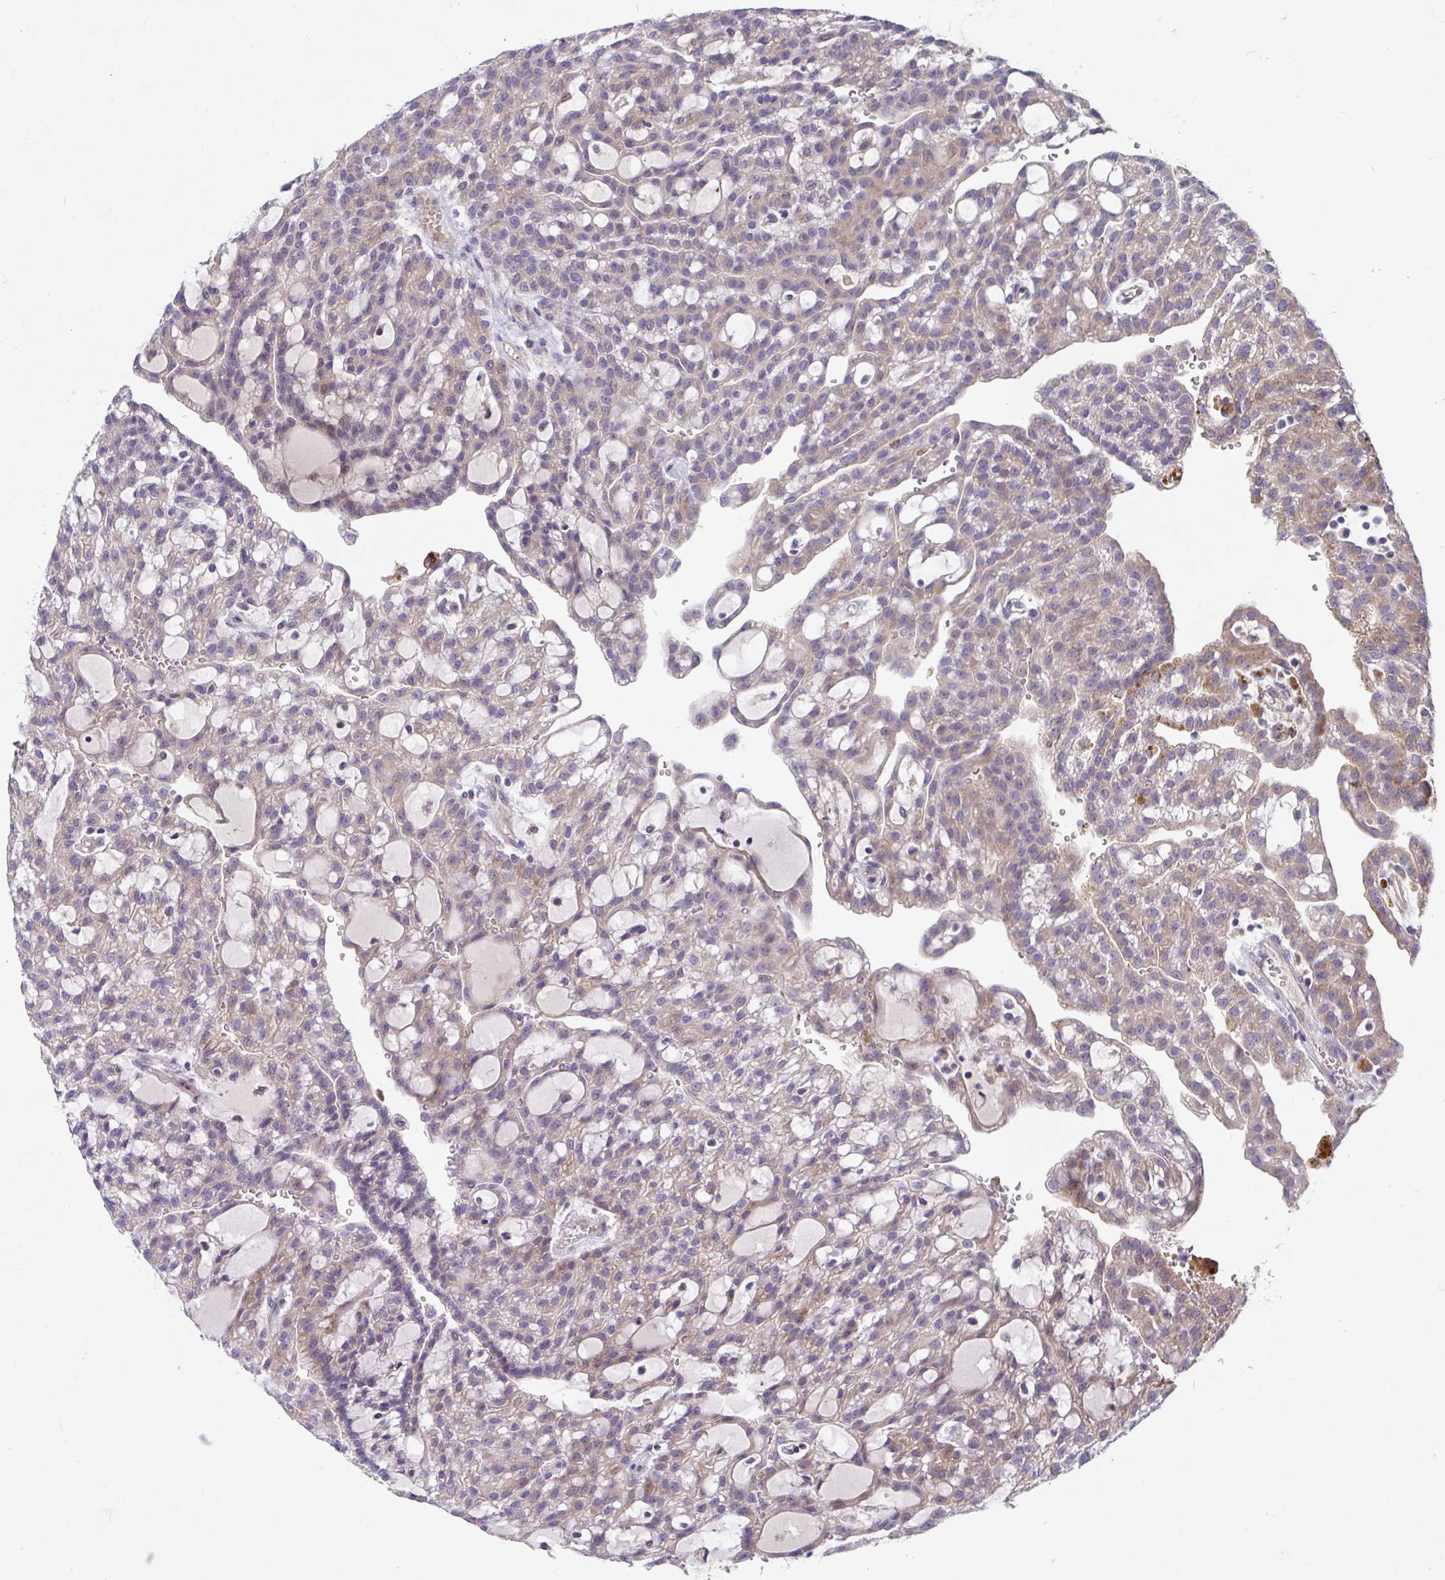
{"staining": {"intensity": "weak", "quantity": ">75%", "location": "cytoplasmic/membranous"}, "tissue": "renal cancer", "cell_type": "Tumor cells", "image_type": "cancer", "snomed": [{"axis": "morphology", "description": "Adenocarcinoma, NOS"}, {"axis": "topography", "description": "Kidney"}], "caption": "Weak cytoplasmic/membranous expression for a protein is identified in approximately >75% of tumor cells of adenocarcinoma (renal) using IHC.", "gene": "SUSD4", "patient": {"sex": "male", "age": 63}}